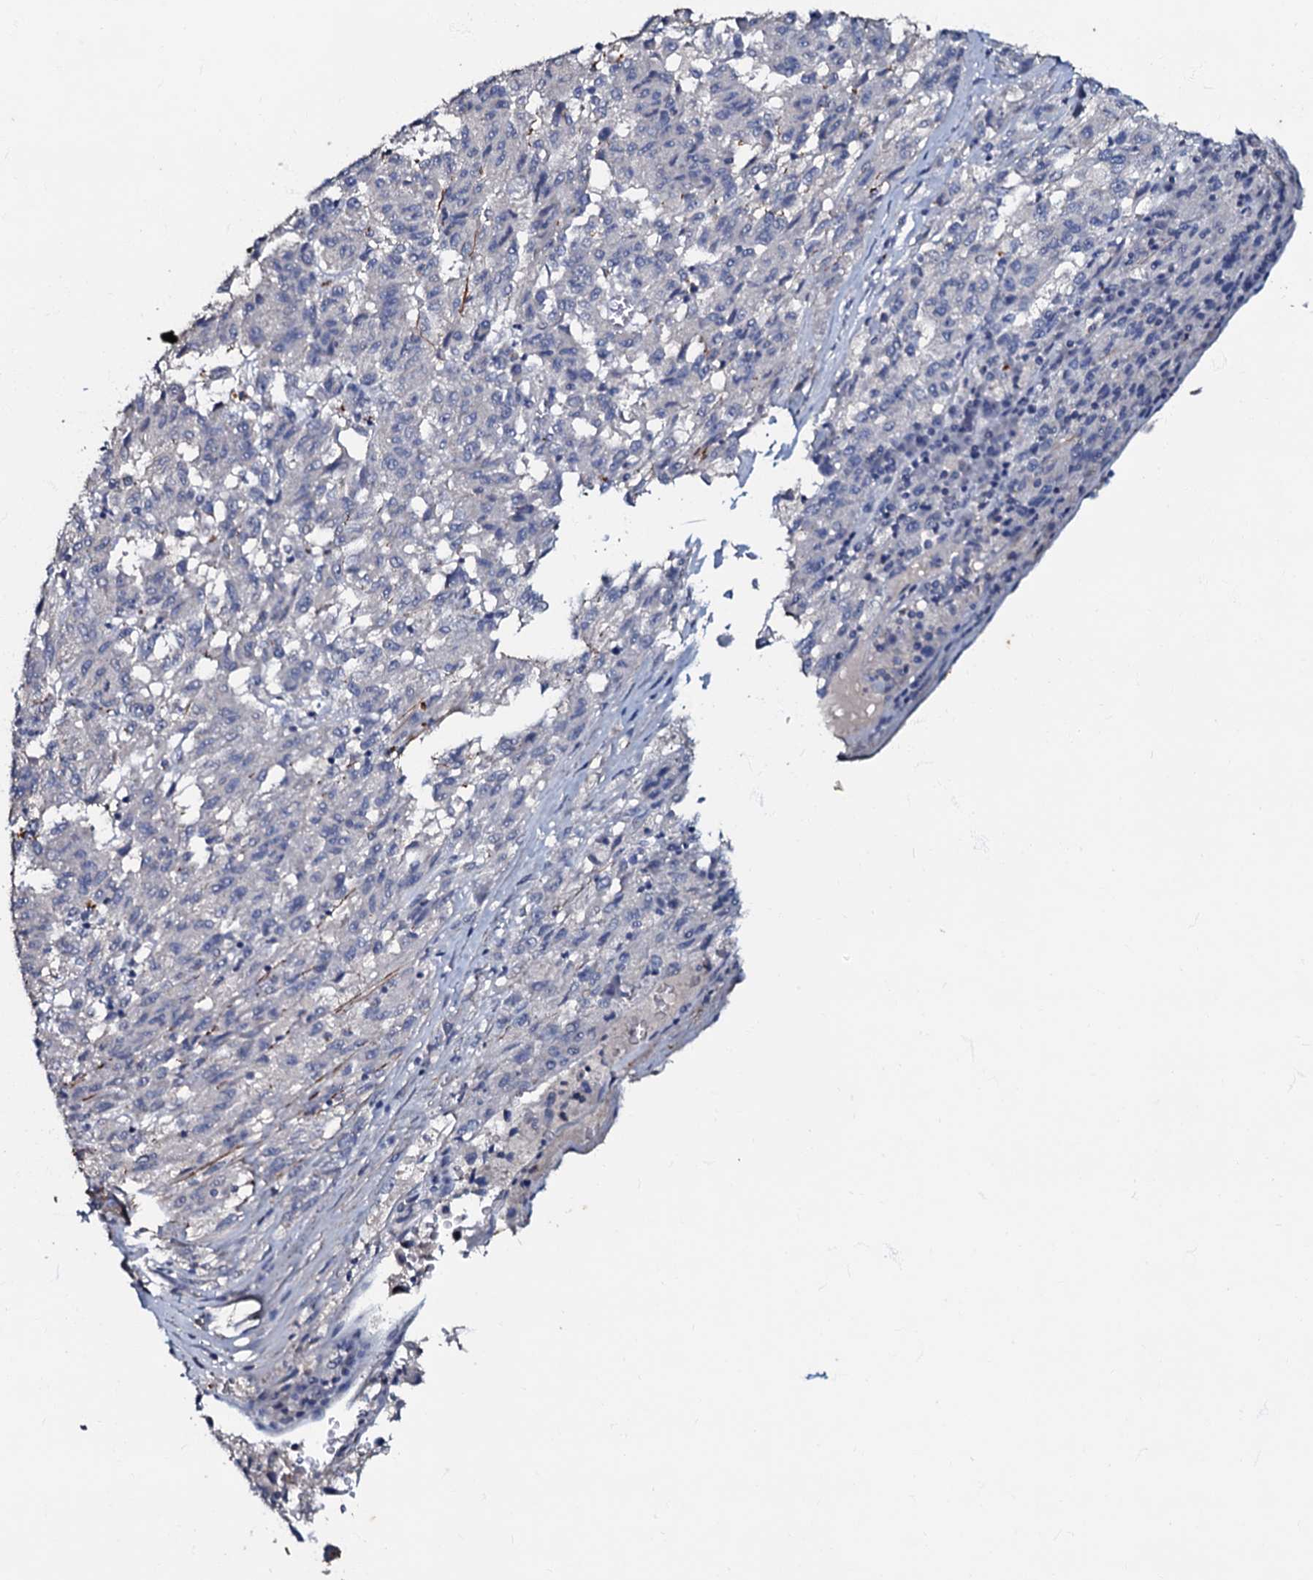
{"staining": {"intensity": "negative", "quantity": "none", "location": "none"}, "tissue": "melanoma", "cell_type": "Tumor cells", "image_type": "cancer", "snomed": [{"axis": "morphology", "description": "Malignant melanoma, Metastatic site"}, {"axis": "topography", "description": "Lung"}], "caption": "The image reveals no significant expression in tumor cells of melanoma. (DAB immunohistochemistry visualized using brightfield microscopy, high magnification).", "gene": "MANSC4", "patient": {"sex": "male", "age": 64}}